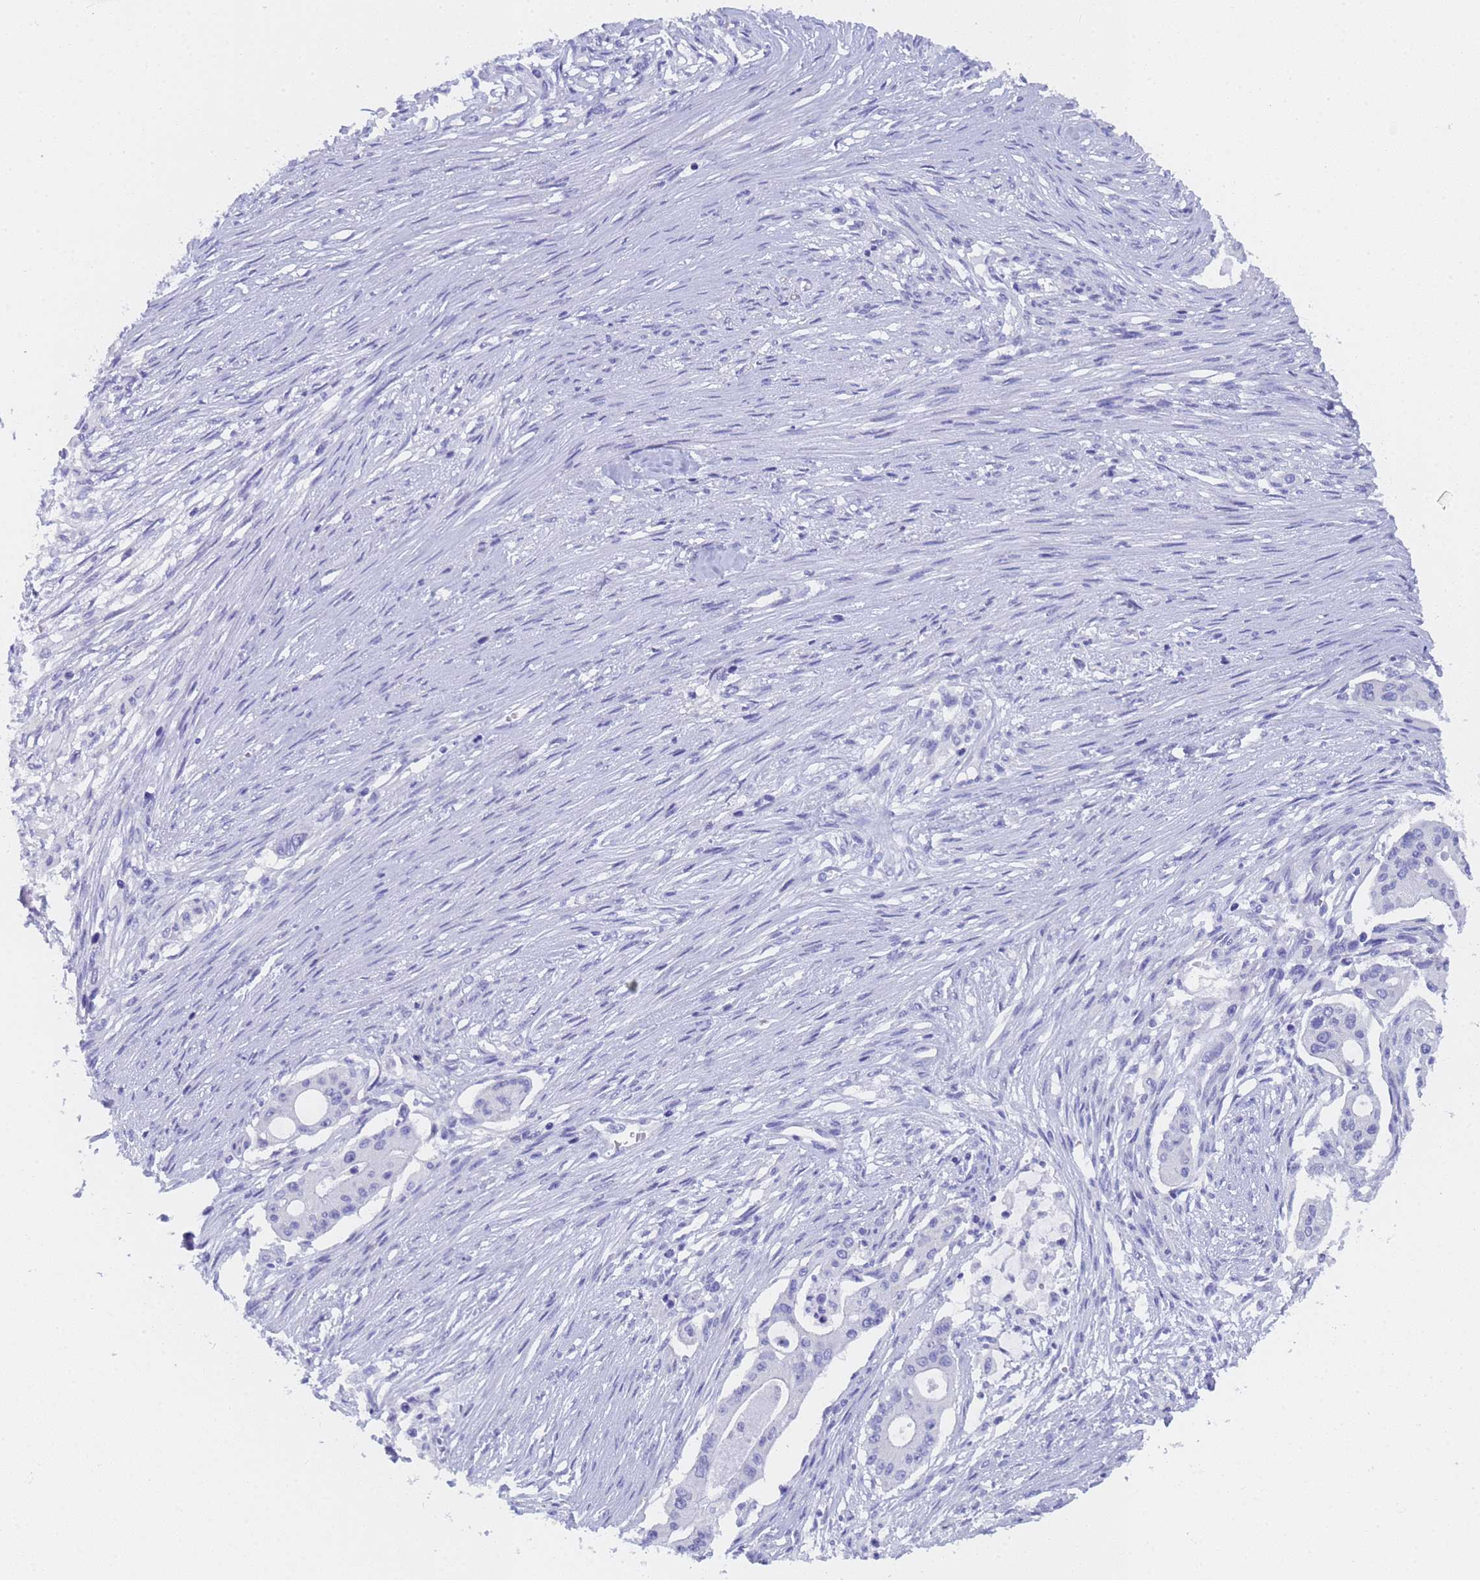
{"staining": {"intensity": "negative", "quantity": "none", "location": "none"}, "tissue": "pancreatic cancer", "cell_type": "Tumor cells", "image_type": "cancer", "snomed": [{"axis": "morphology", "description": "Adenocarcinoma, NOS"}, {"axis": "topography", "description": "Pancreas"}], "caption": "Tumor cells are negative for protein expression in human pancreatic adenocarcinoma.", "gene": "STATH", "patient": {"sex": "male", "age": 46}}